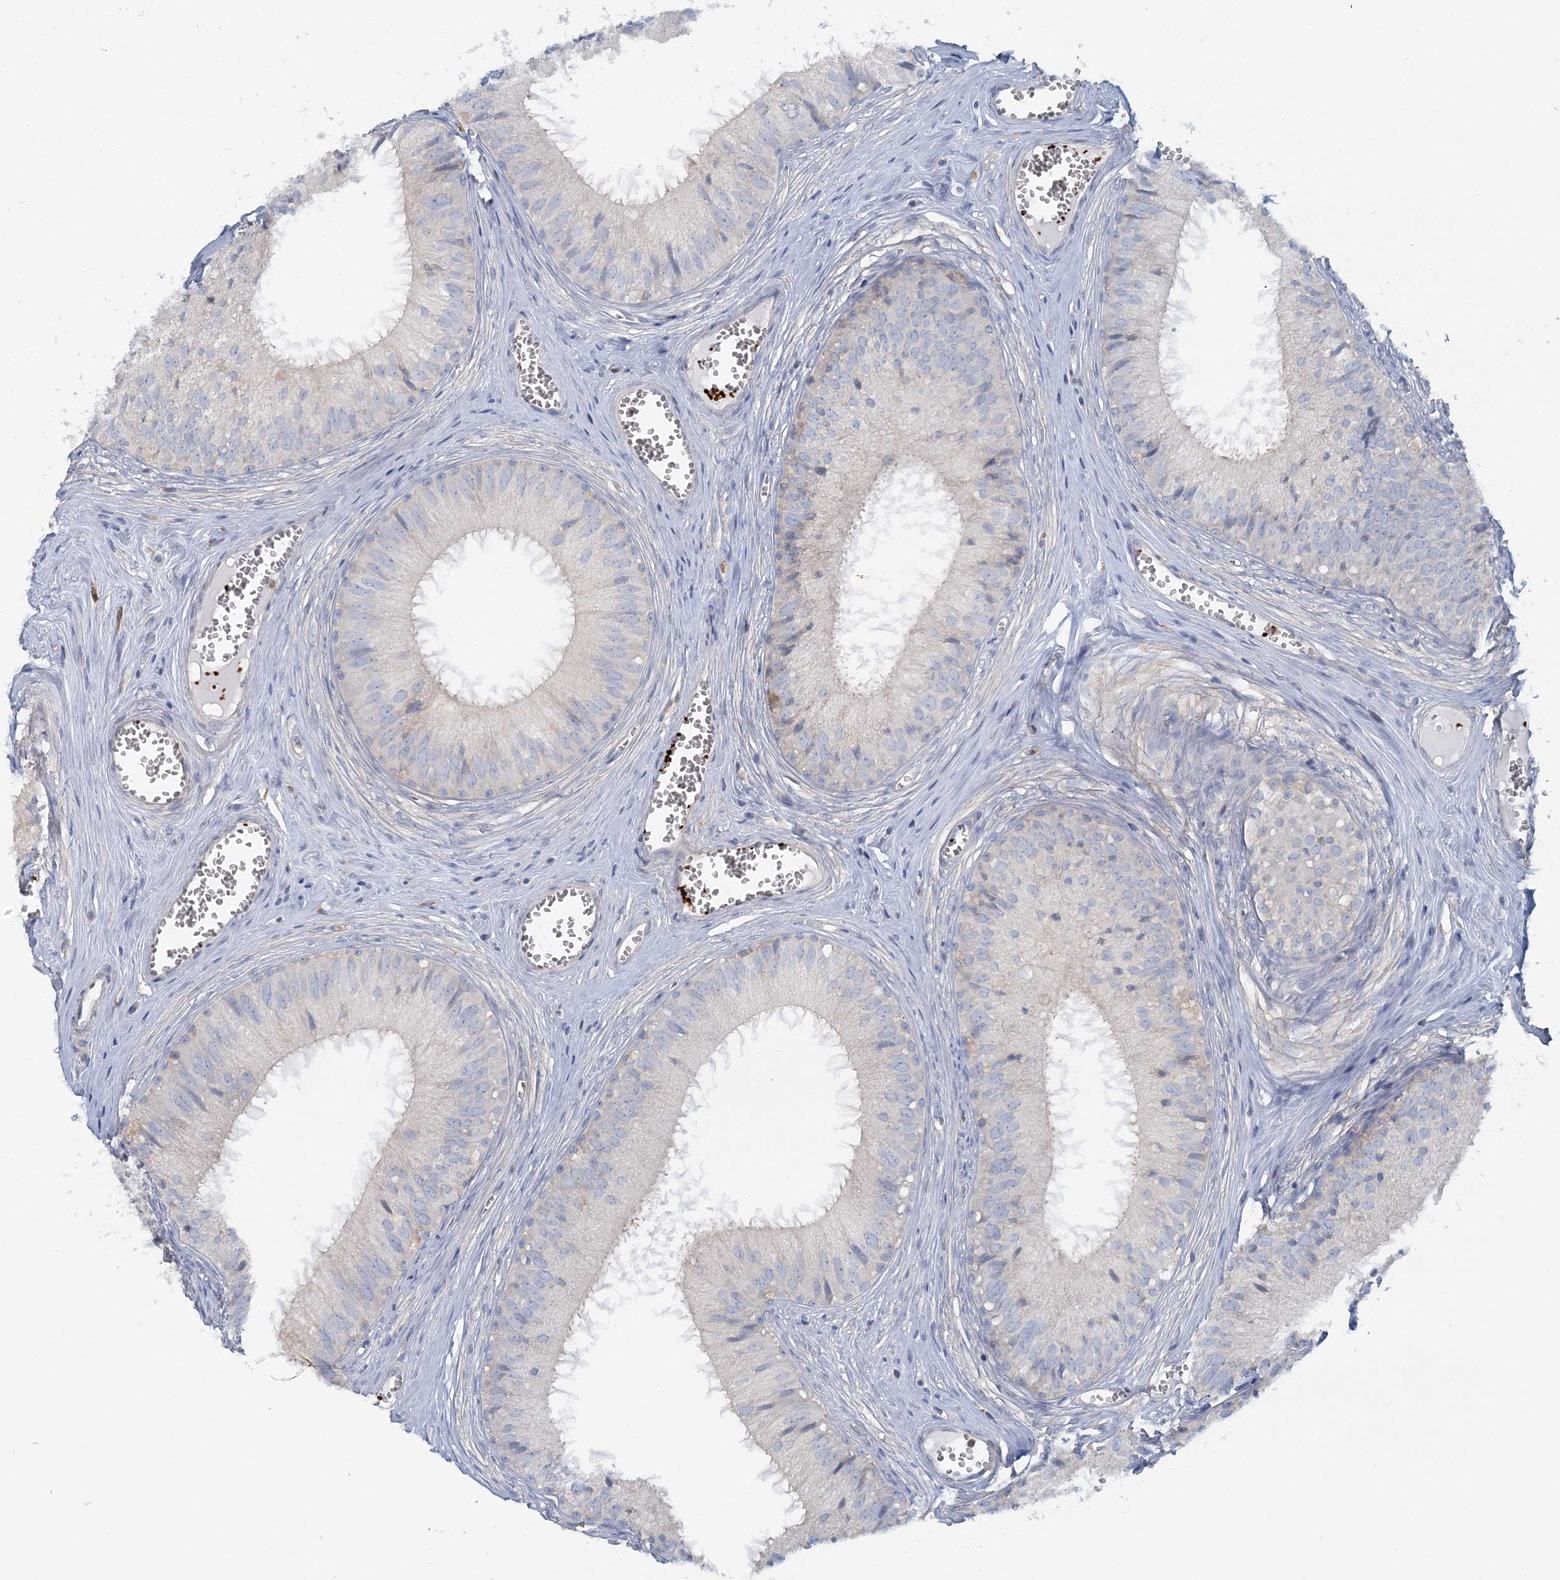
{"staining": {"intensity": "negative", "quantity": "none", "location": "none"}, "tissue": "epididymis", "cell_type": "Glandular cells", "image_type": "normal", "snomed": [{"axis": "morphology", "description": "Normal tissue, NOS"}, {"axis": "topography", "description": "Epididymis"}], "caption": "Immunohistochemistry (IHC) image of normal epididymis: epididymis stained with DAB reveals no significant protein positivity in glandular cells.", "gene": "CUEDC2", "patient": {"sex": "male", "age": 36}}